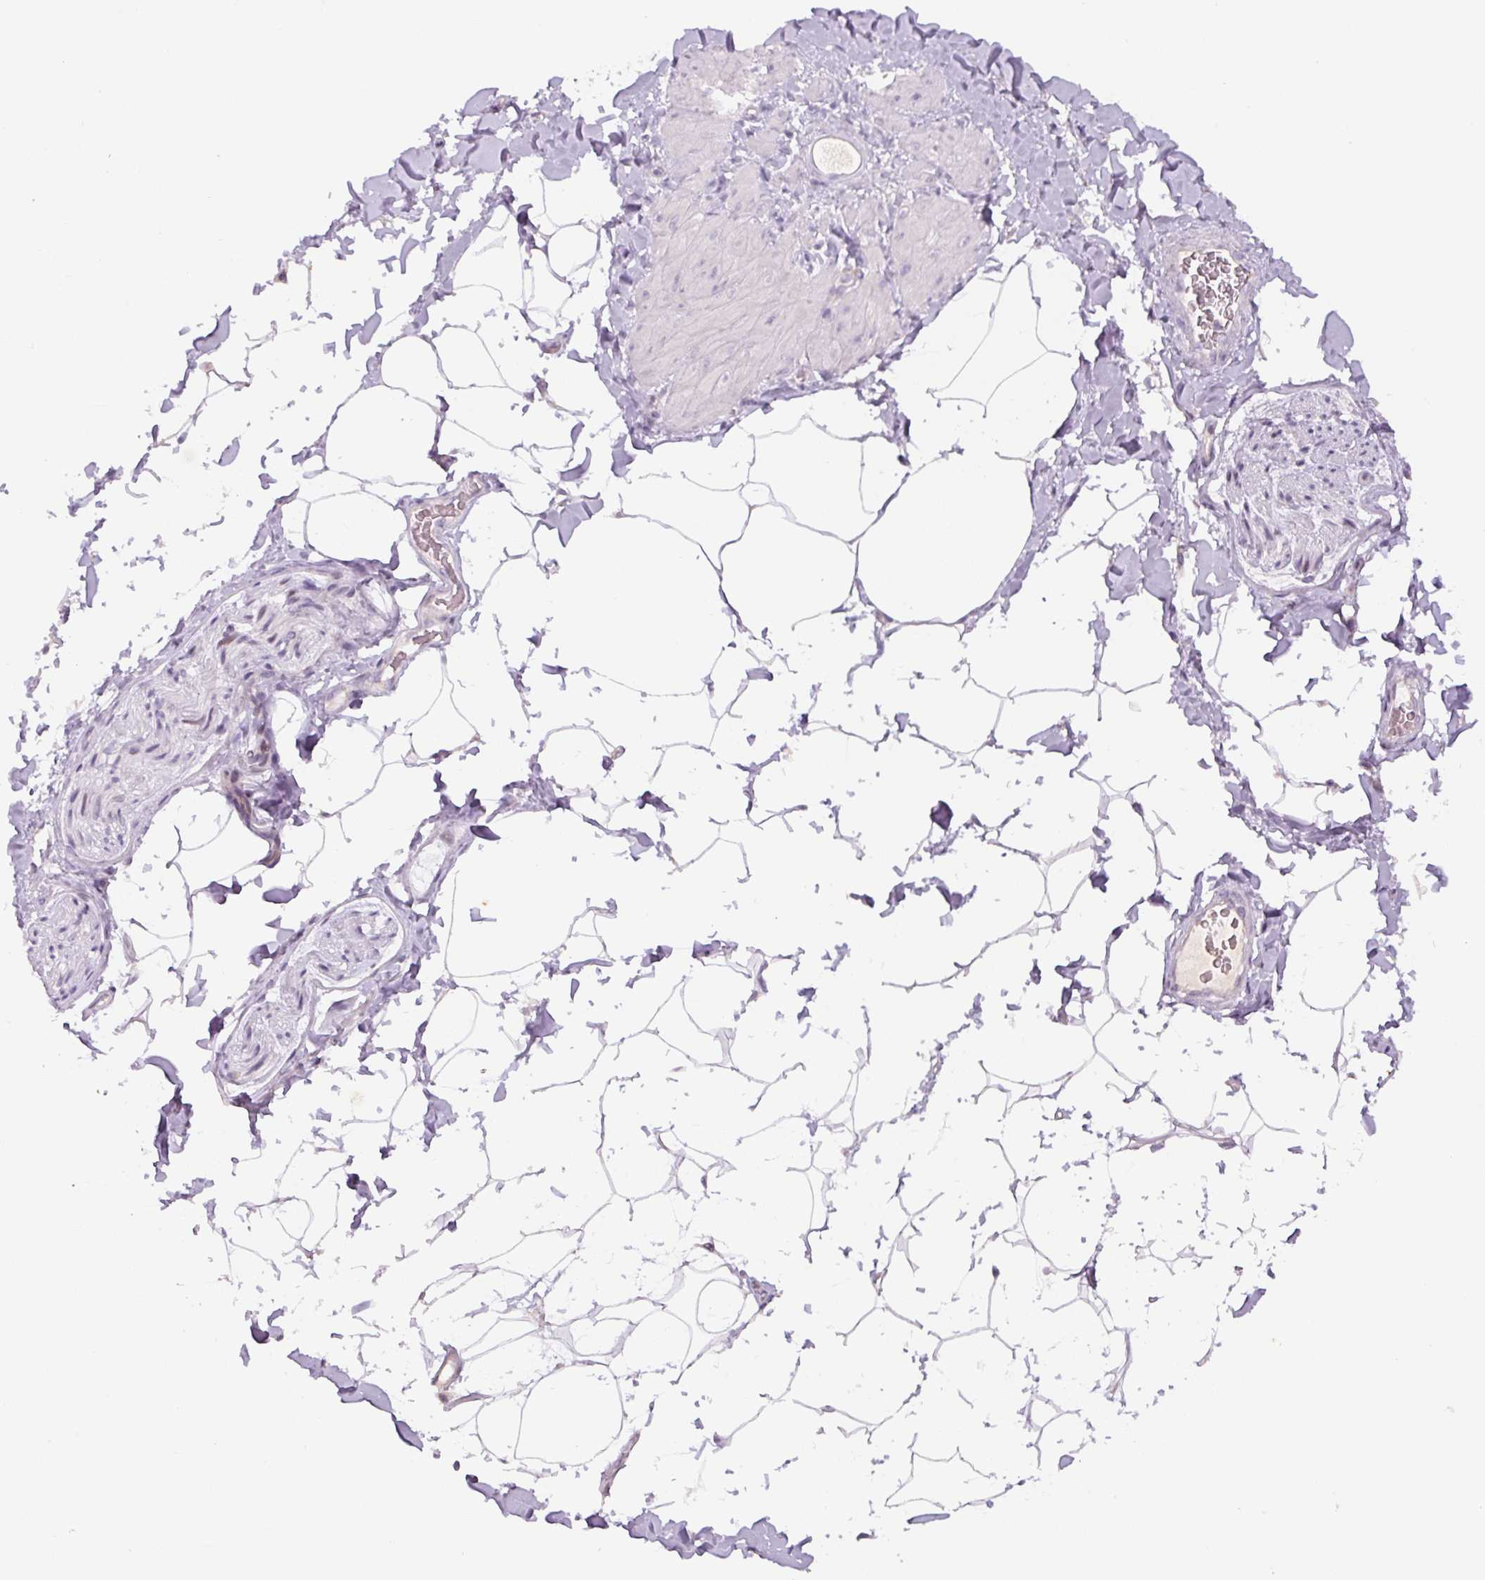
{"staining": {"intensity": "negative", "quantity": "none", "location": "none"}, "tissue": "adipose tissue", "cell_type": "Adipocytes", "image_type": "normal", "snomed": [{"axis": "morphology", "description": "Normal tissue, NOS"}, {"axis": "topography", "description": "Vascular tissue"}, {"axis": "topography", "description": "Peripheral nerve tissue"}], "caption": "IHC of normal human adipose tissue demonstrates no staining in adipocytes.", "gene": "YIF1B", "patient": {"sex": "male", "age": 41}}